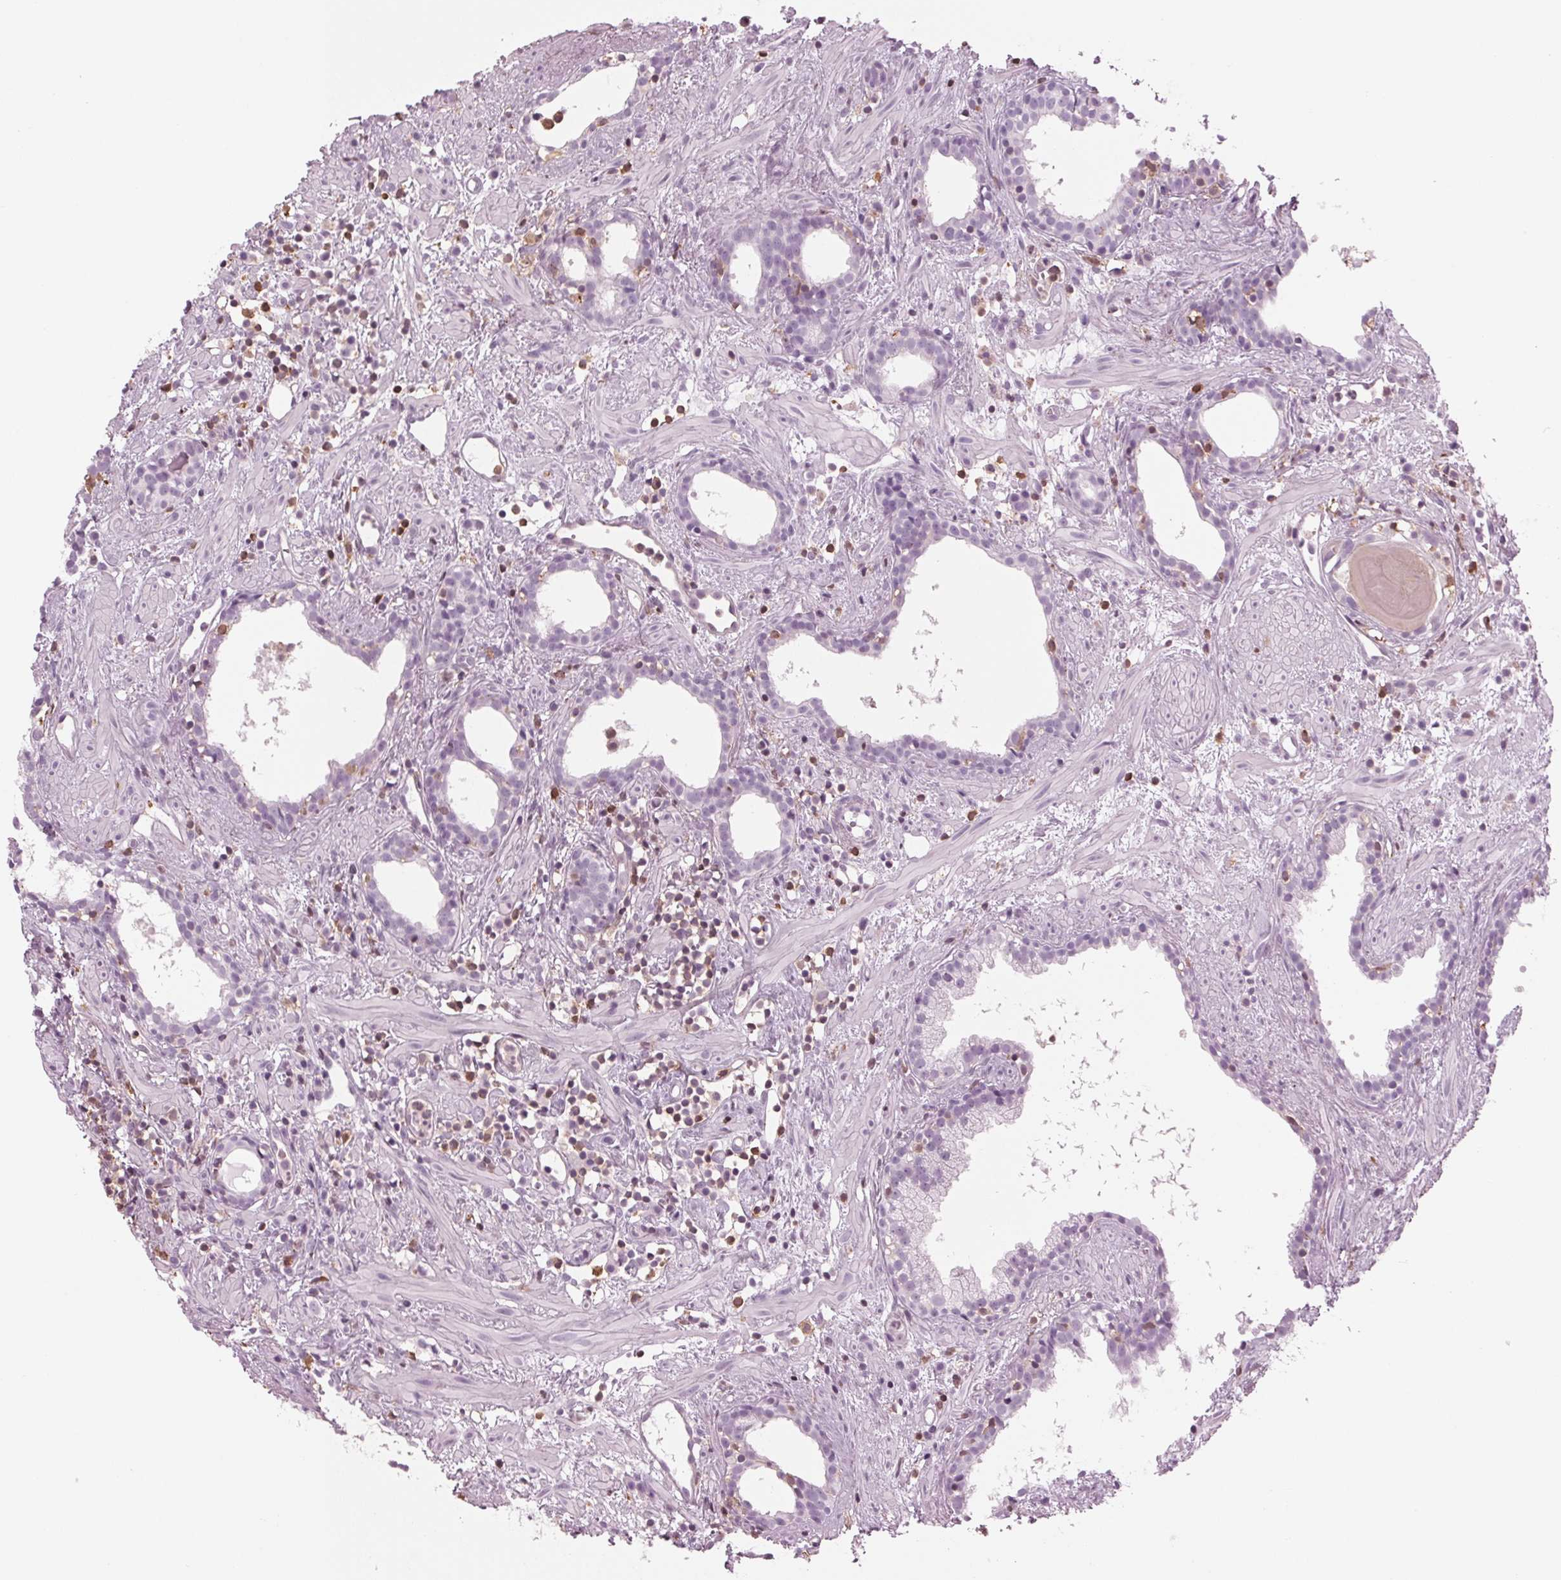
{"staining": {"intensity": "negative", "quantity": "none", "location": "none"}, "tissue": "prostate cancer", "cell_type": "Tumor cells", "image_type": "cancer", "snomed": [{"axis": "morphology", "description": "Adenocarcinoma, High grade"}, {"axis": "topography", "description": "Prostate"}], "caption": "Immunohistochemistry (IHC) histopathology image of human adenocarcinoma (high-grade) (prostate) stained for a protein (brown), which demonstrates no staining in tumor cells.", "gene": "BTLA", "patient": {"sex": "male", "age": 83}}